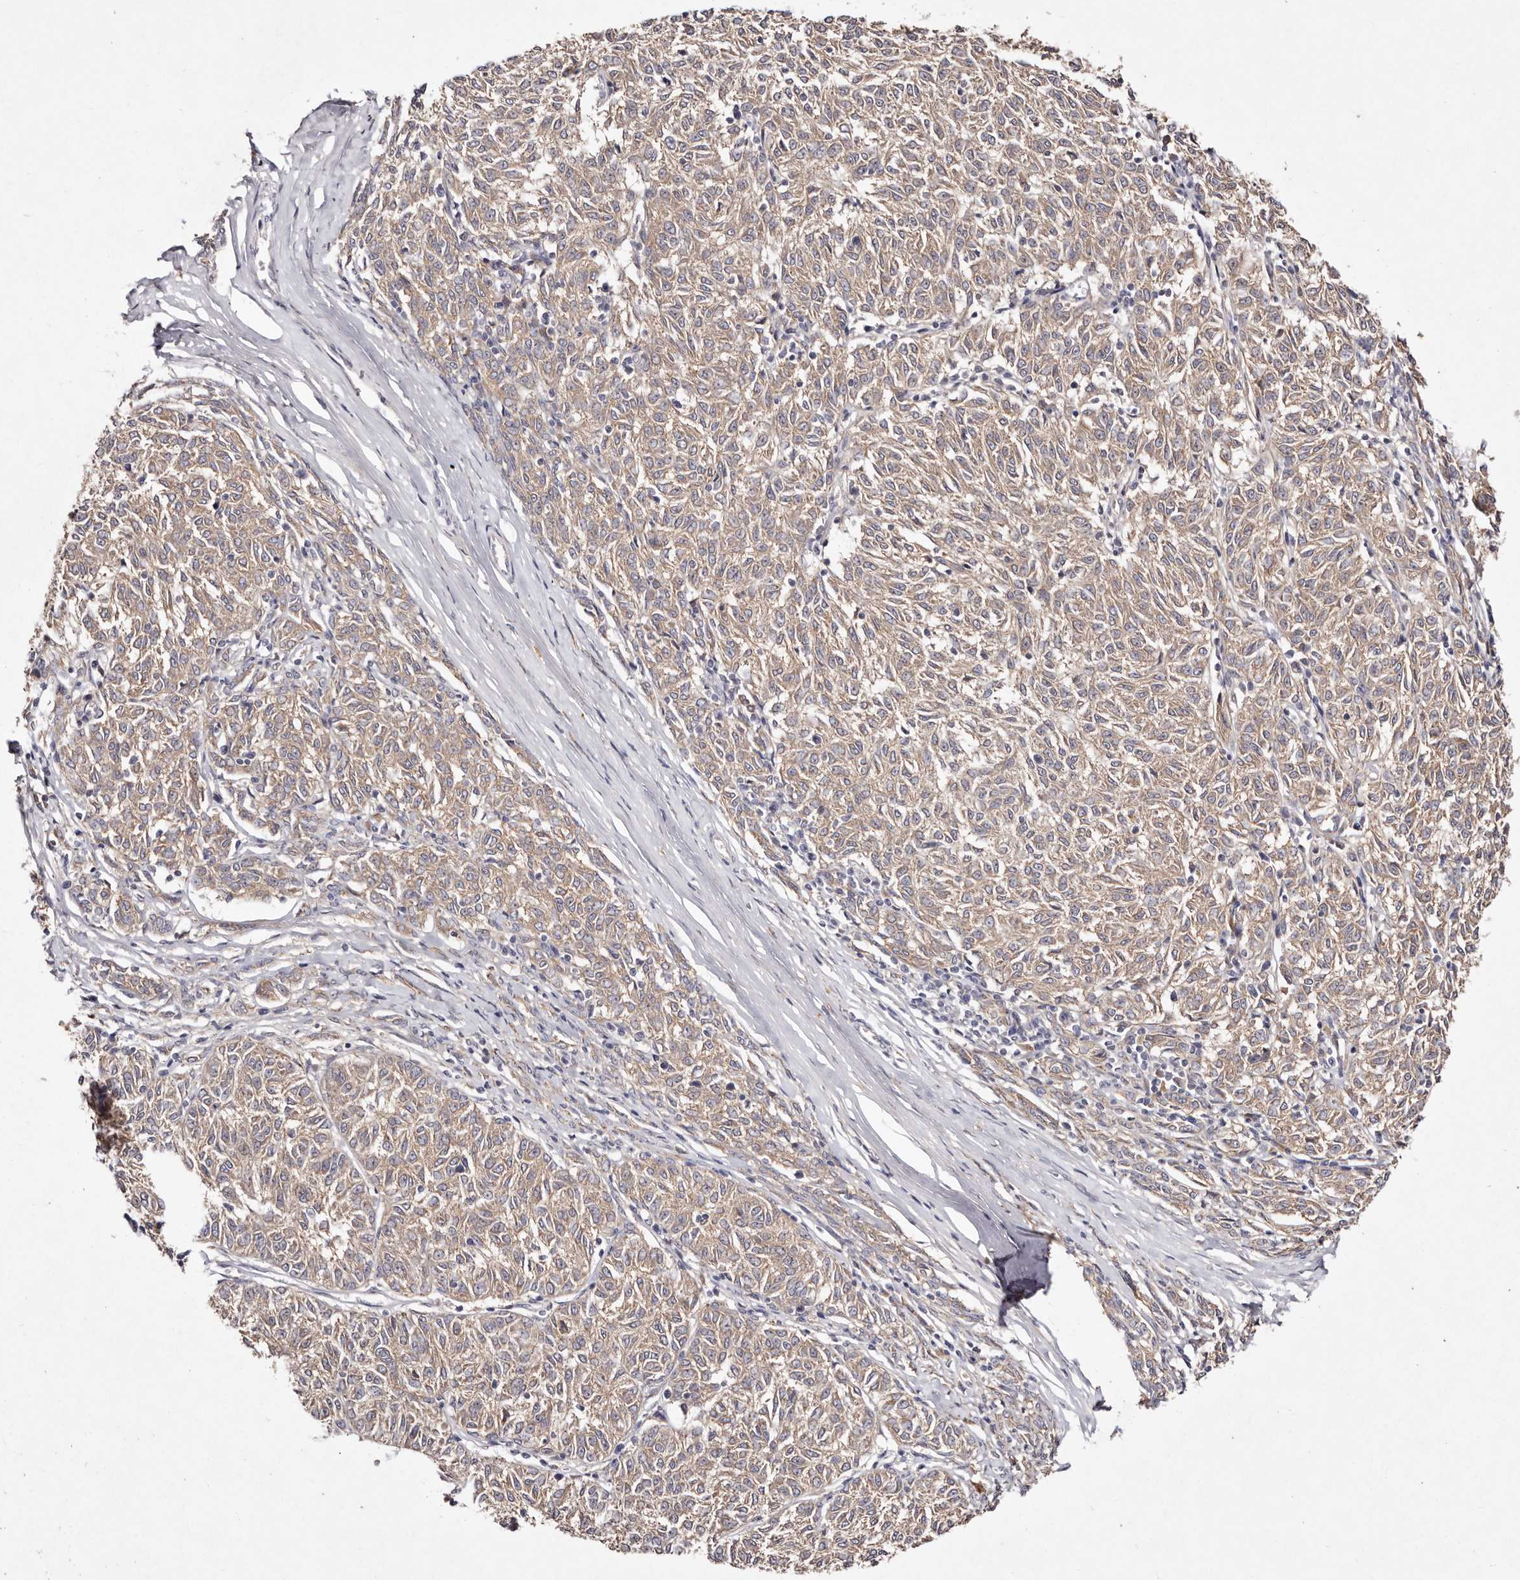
{"staining": {"intensity": "weak", "quantity": ">75%", "location": "cytoplasmic/membranous"}, "tissue": "melanoma", "cell_type": "Tumor cells", "image_type": "cancer", "snomed": [{"axis": "morphology", "description": "Malignant melanoma, NOS"}, {"axis": "topography", "description": "Skin"}], "caption": "A high-resolution photomicrograph shows IHC staining of melanoma, which displays weak cytoplasmic/membranous expression in approximately >75% of tumor cells.", "gene": "TSC2", "patient": {"sex": "female", "age": 72}}